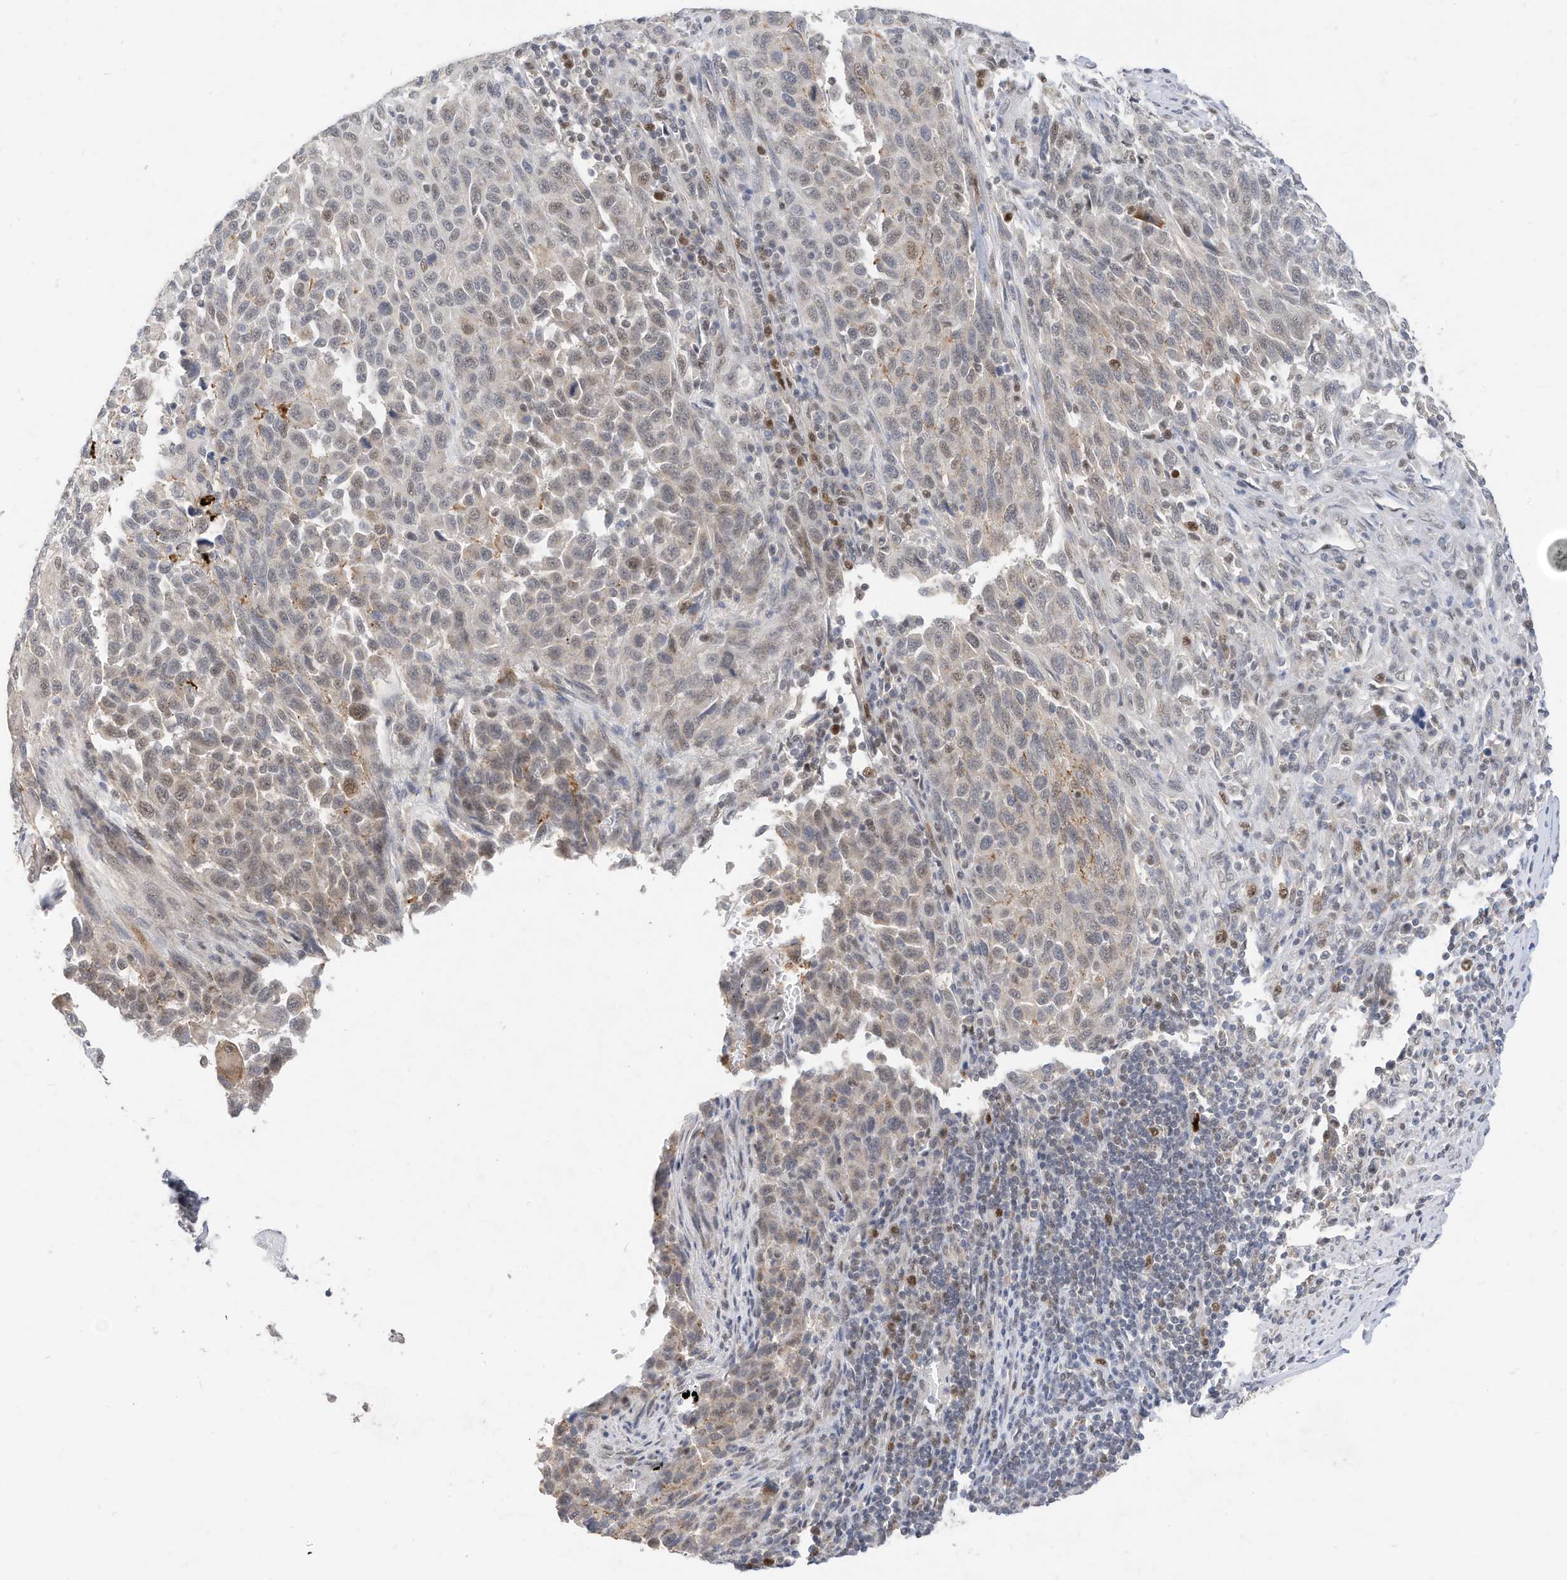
{"staining": {"intensity": "weak", "quantity": "<25%", "location": "nuclear"}, "tissue": "melanoma", "cell_type": "Tumor cells", "image_type": "cancer", "snomed": [{"axis": "morphology", "description": "Malignant melanoma, Metastatic site"}, {"axis": "topography", "description": "Lymph node"}], "caption": "Malignant melanoma (metastatic site) was stained to show a protein in brown. There is no significant expression in tumor cells.", "gene": "OGT", "patient": {"sex": "male", "age": 61}}